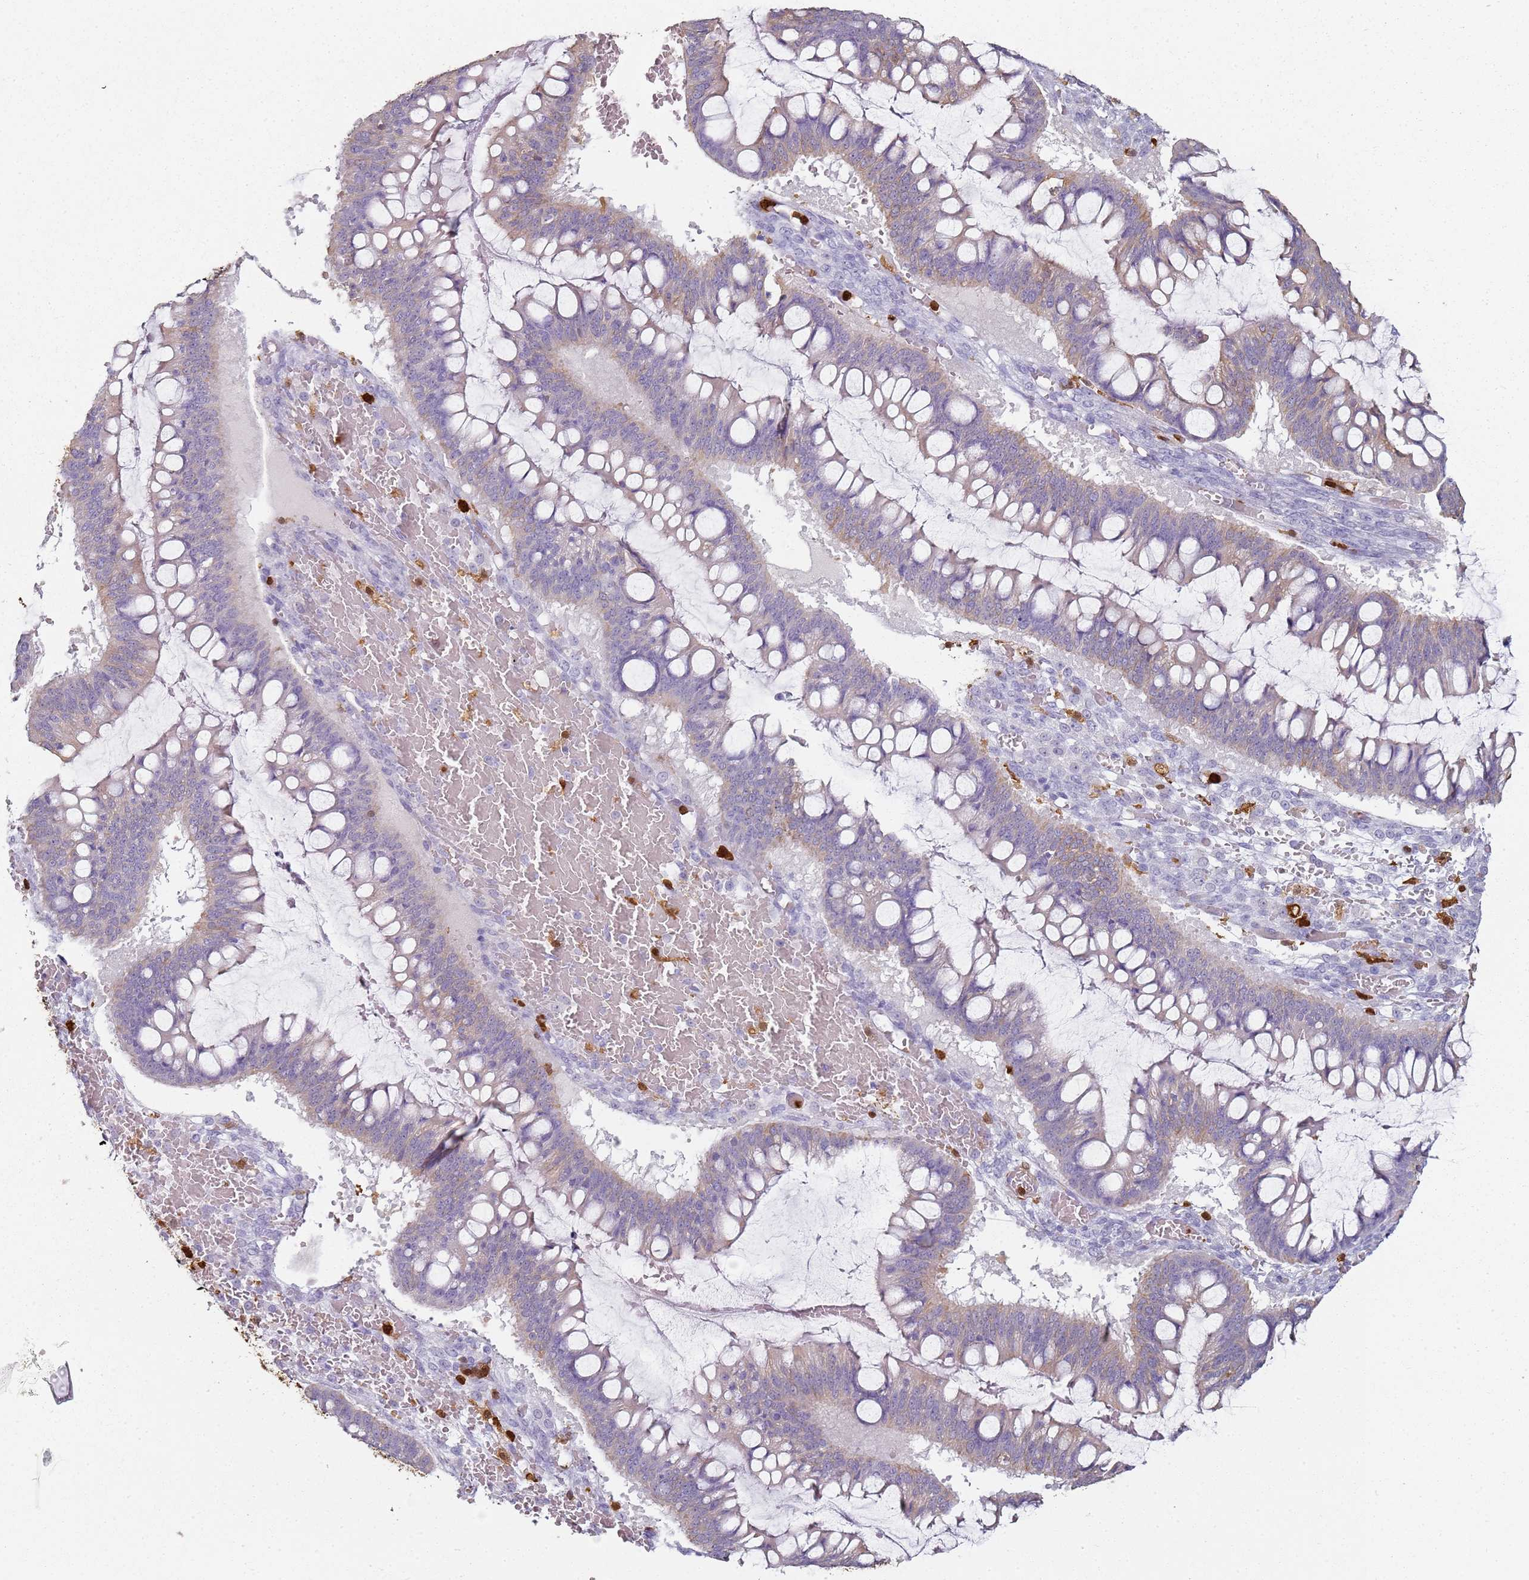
{"staining": {"intensity": "weak", "quantity": "25%-75%", "location": "cytoplasmic/membranous"}, "tissue": "ovarian cancer", "cell_type": "Tumor cells", "image_type": "cancer", "snomed": [{"axis": "morphology", "description": "Cystadenocarcinoma, mucinous, NOS"}, {"axis": "topography", "description": "Ovary"}], "caption": "Ovarian mucinous cystadenocarcinoma stained for a protein demonstrates weak cytoplasmic/membranous positivity in tumor cells.", "gene": "S100A4", "patient": {"sex": "female", "age": 73}}